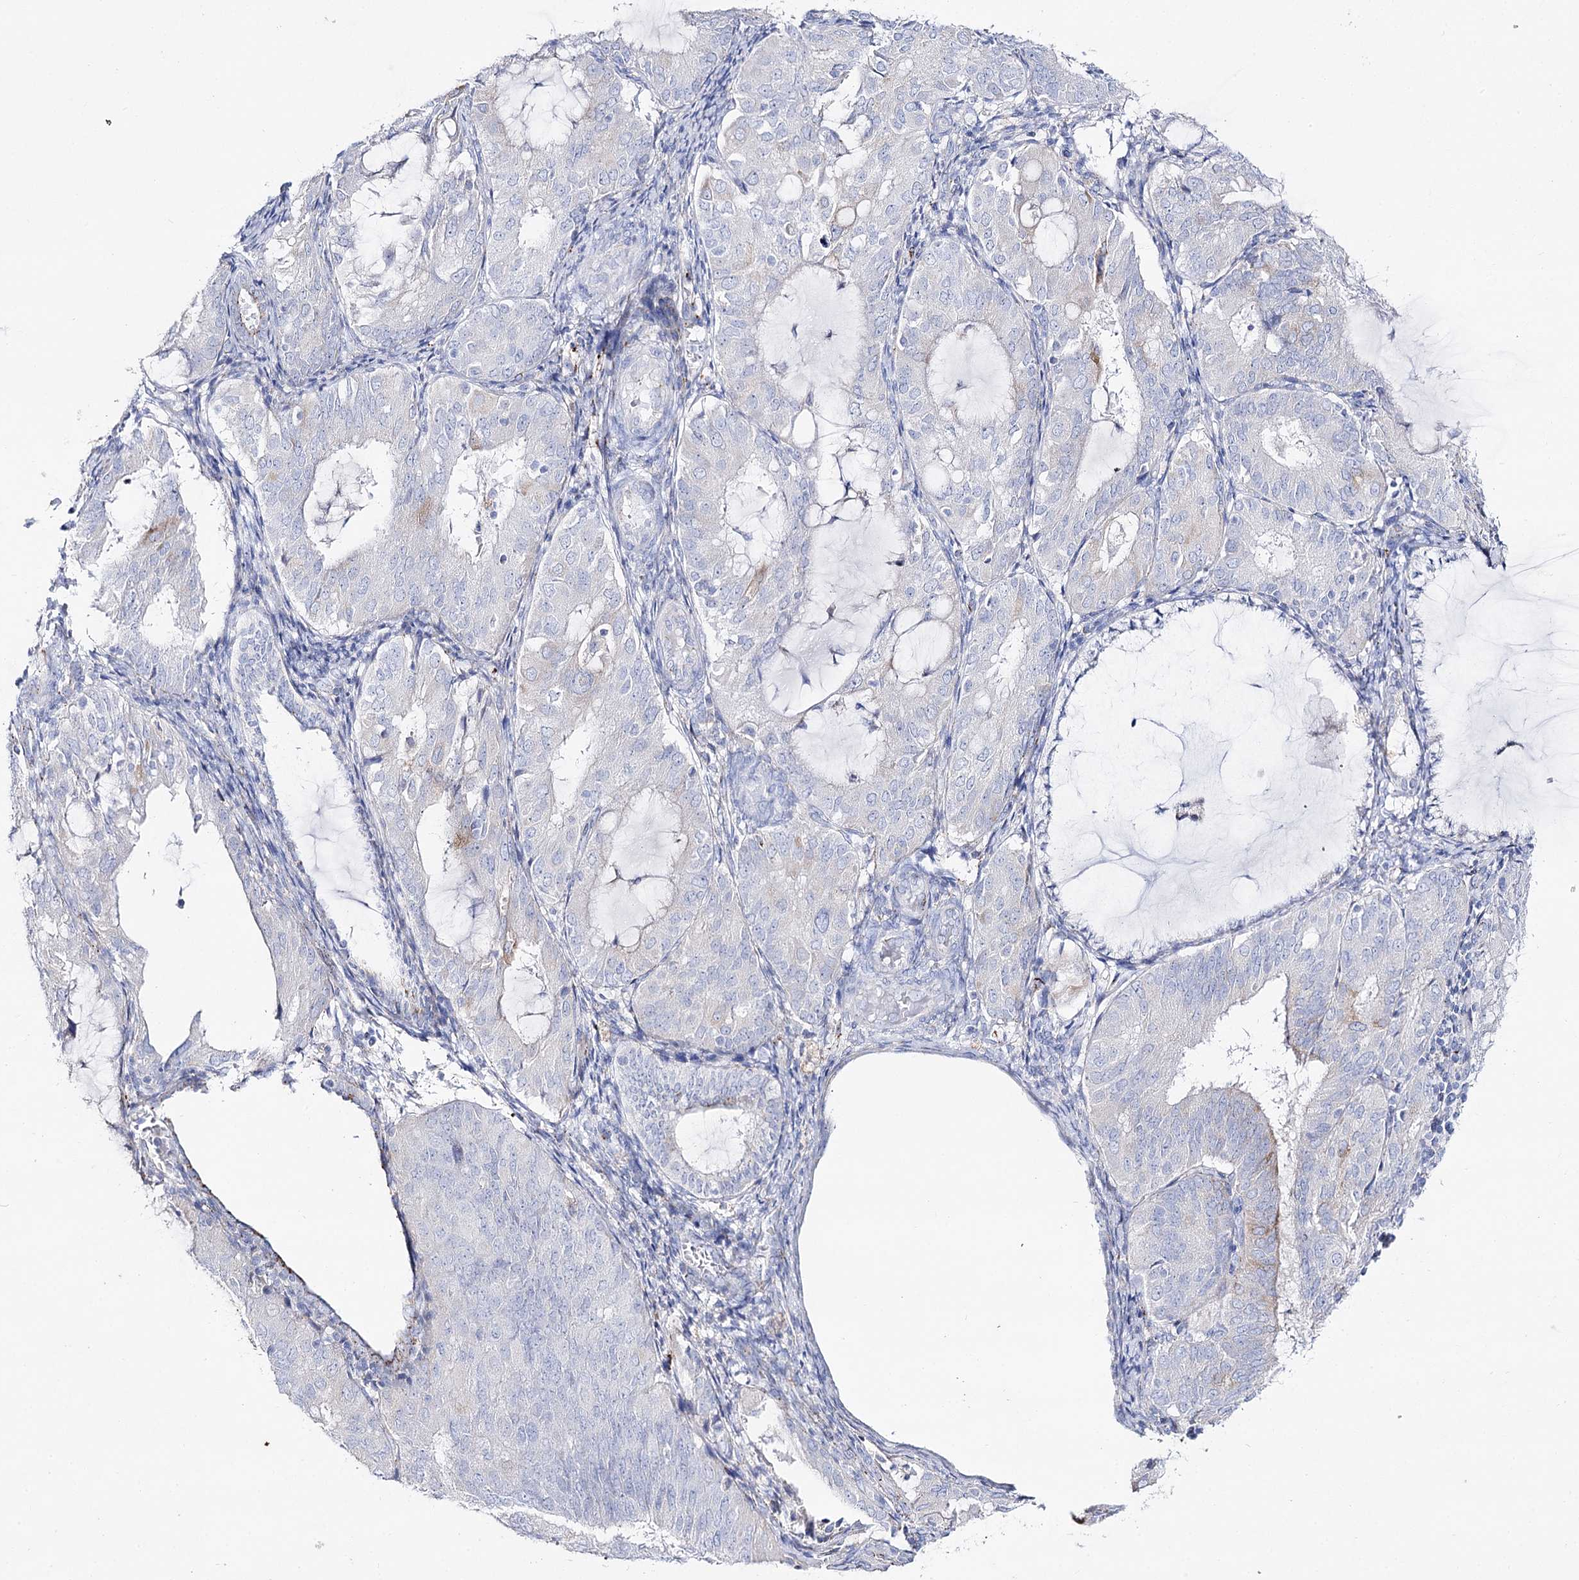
{"staining": {"intensity": "negative", "quantity": "none", "location": "none"}, "tissue": "endometrial cancer", "cell_type": "Tumor cells", "image_type": "cancer", "snomed": [{"axis": "morphology", "description": "Adenocarcinoma, NOS"}, {"axis": "topography", "description": "Endometrium"}], "caption": "There is no significant staining in tumor cells of endometrial adenocarcinoma.", "gene": "SLC3A1", "patient": {"sex": "female", "age": 81}}